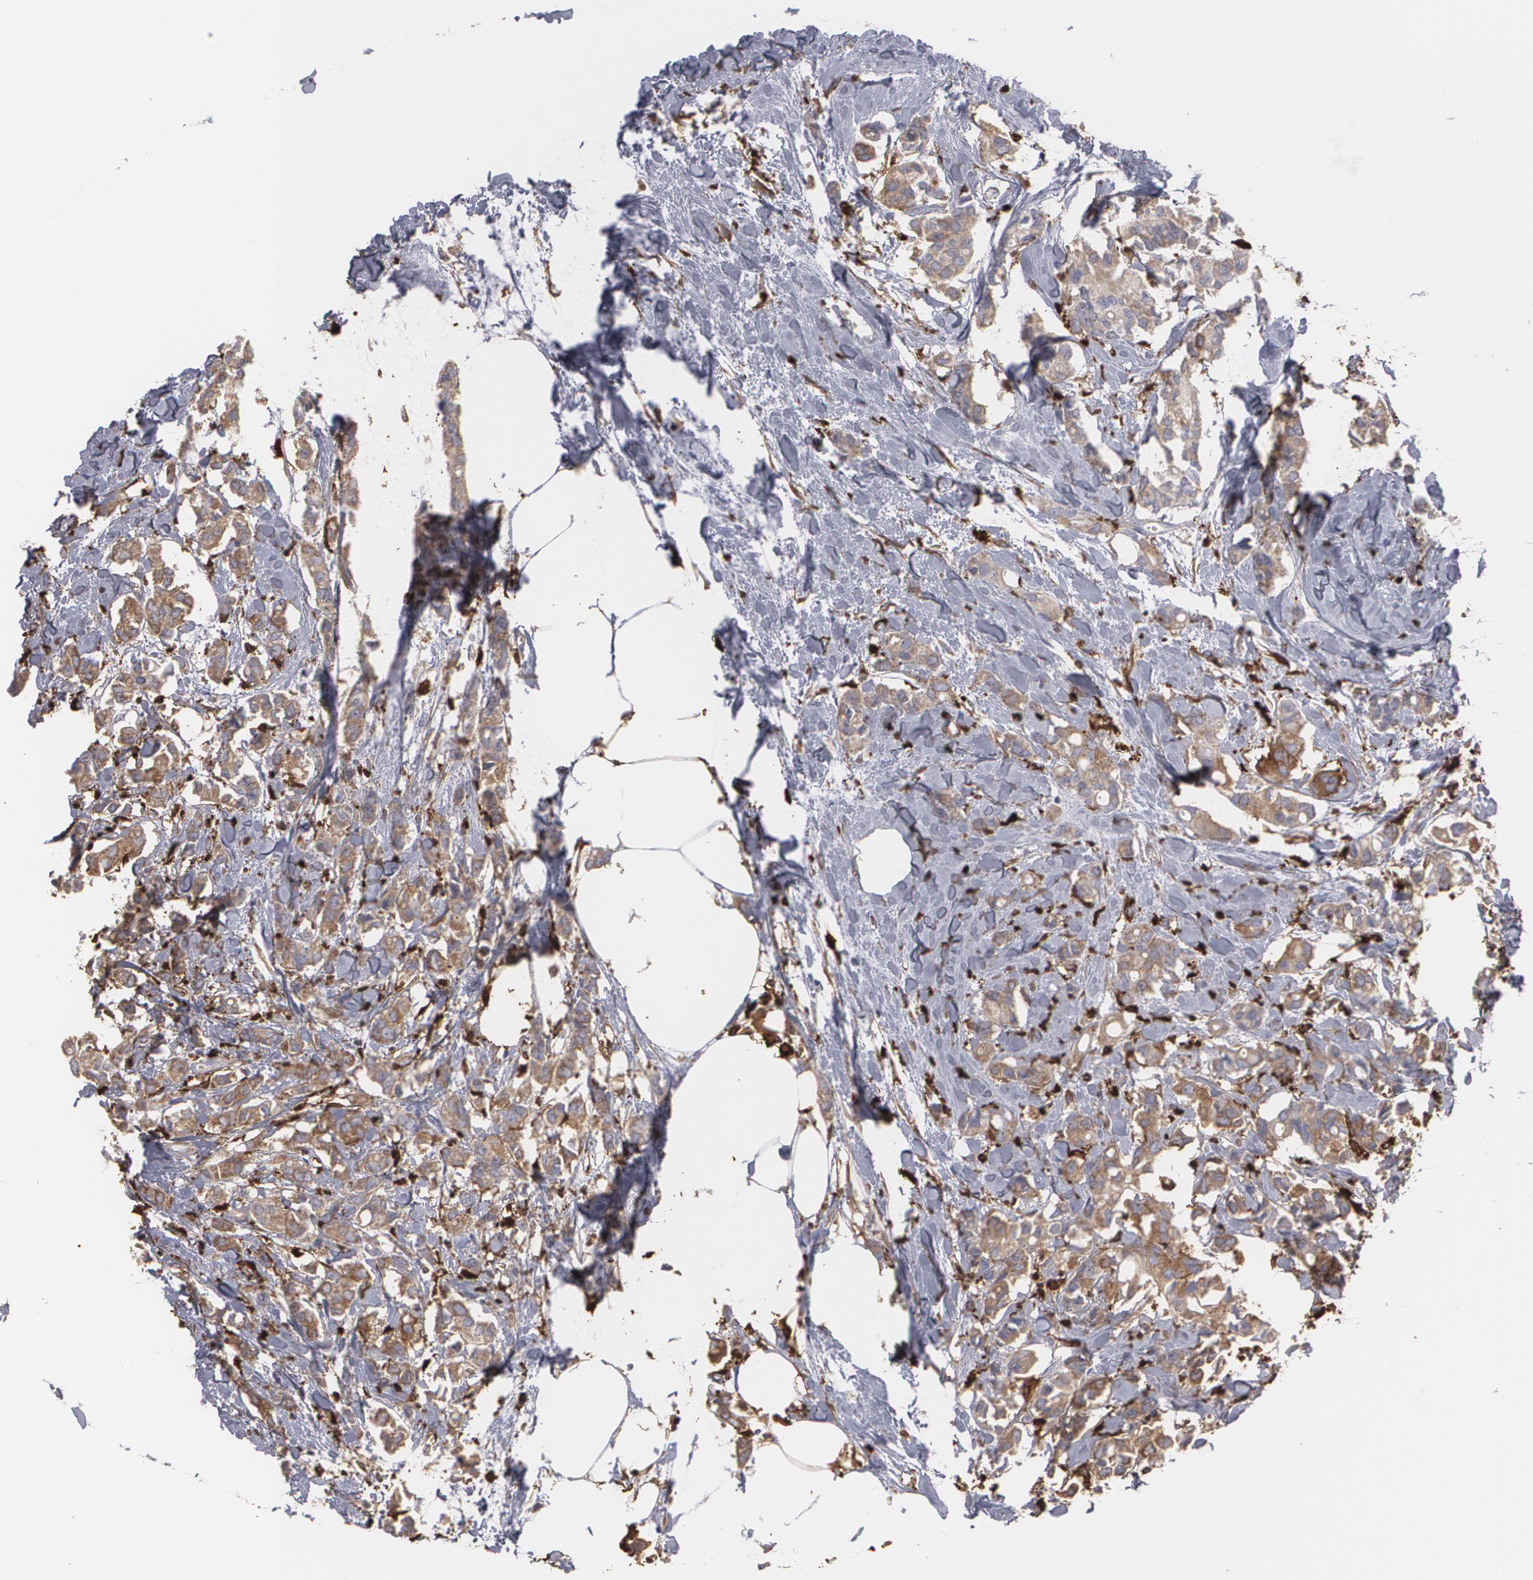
{"staining": {"intensity": "moderate", "quantity": ">75%", "location": "cytoplasmic/membranous"}, "tissue": "breast cancer", "cell_type": "Tumor cells", "image_type": "cancer", "snomed": [{"axis": "morphology", "description": "Duct carcinoma"}, {"axis": "topography", "description": "Breast"}], "caption": "DAB (3,3'-diaminobenzidine) immunohistochemical staining of breast cancer (infiltrating ductal carcinoma) exhibits moderate cytoplasmic/membranous protein staining in approximately >75% of tumor cells.", "gene": "ODC1", "patient": {"sex": "female", "age": 84}}